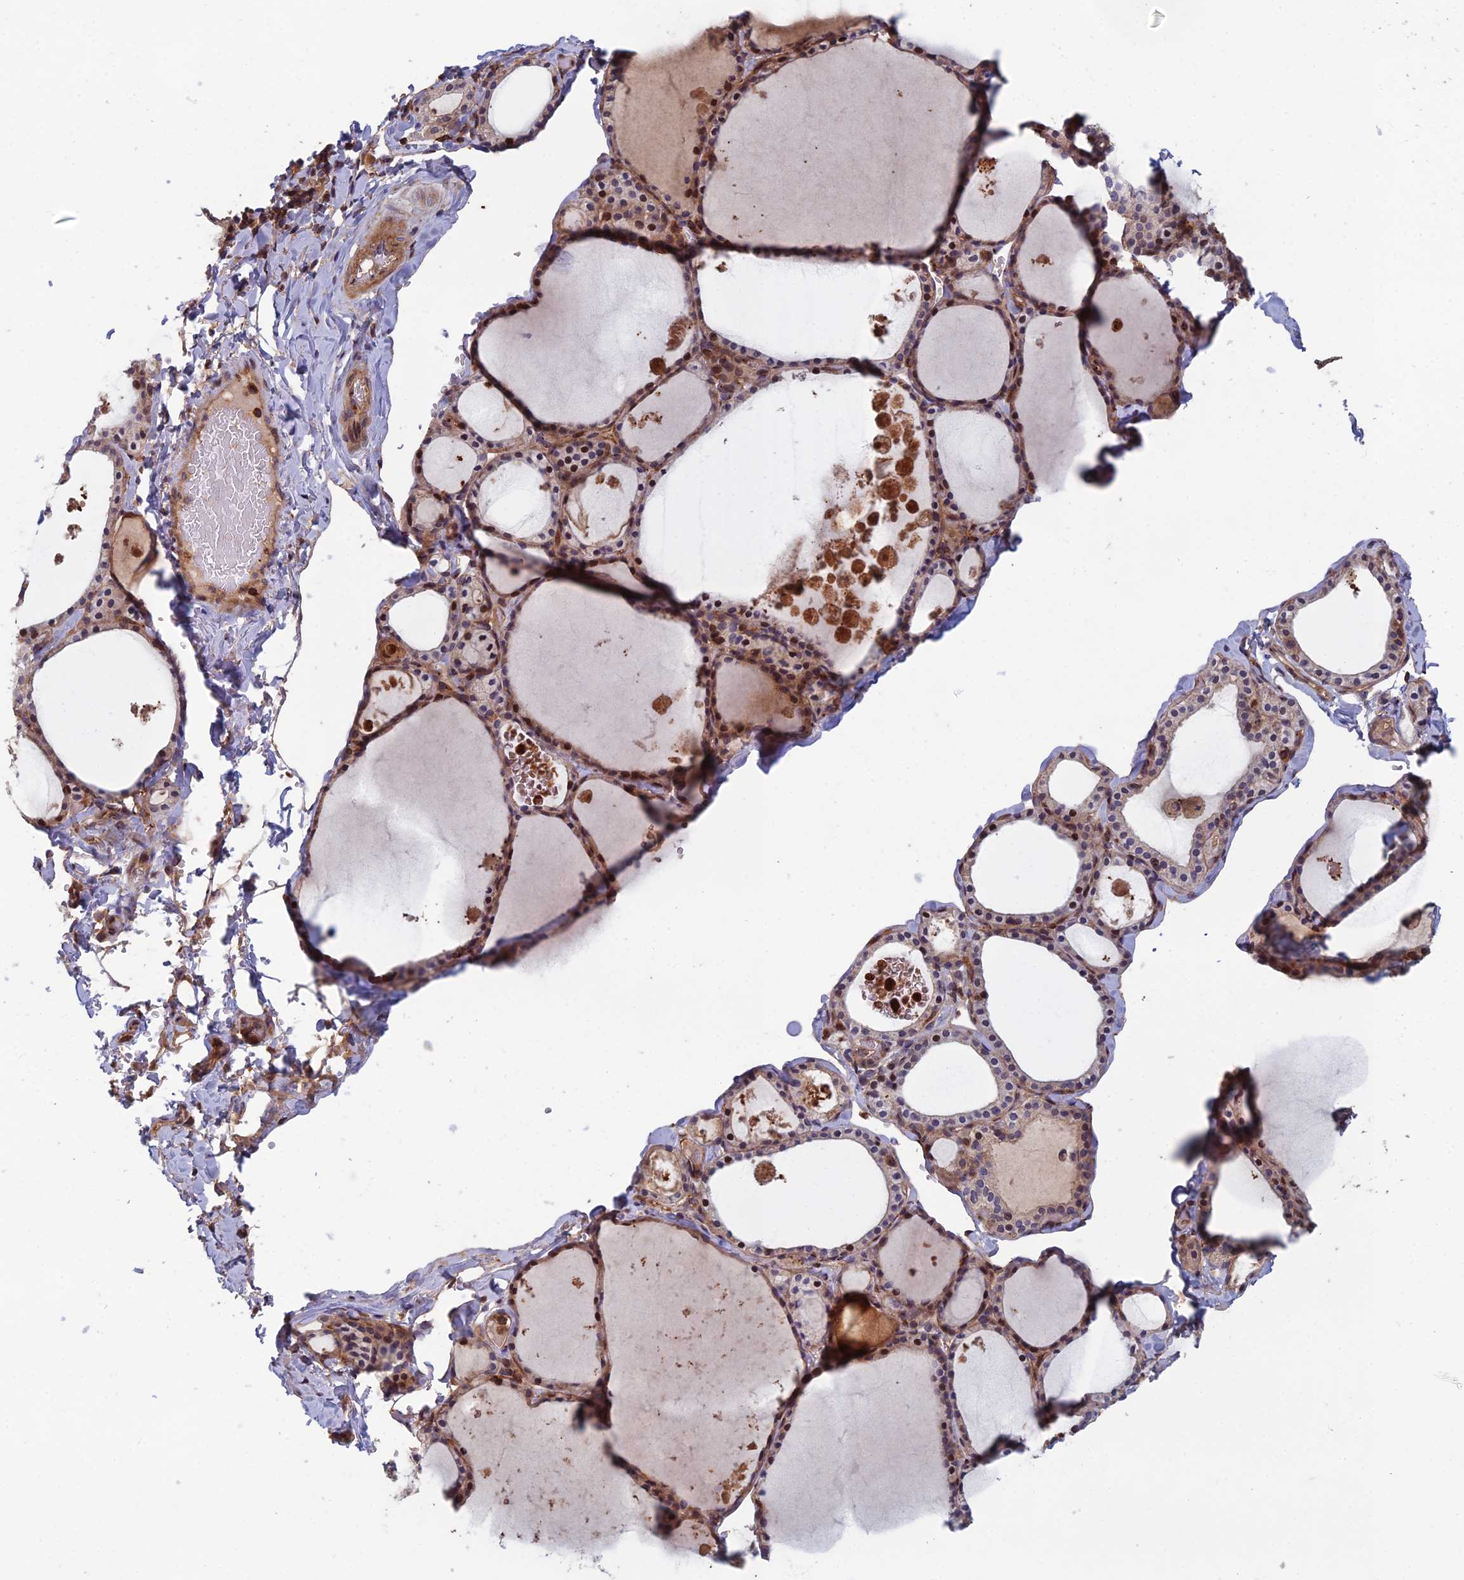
{"staining": {"intensity": "weak", "quantity": "25%-75%", "location": "cytoplasmic/membranous"}, "tissue": "thyroid gland", "cell_type": "Glandular cells", "image_type": "normal", "snomed": [{"axis": "morphology", "description": "Normal tissue, NOS"}, {"axis": "topography", "description": "Thyroid gland"}], "caption": "Immunohistochemistry (IHC) photomicrograph of benign human thyroid gland stained for a protein (brown), which exhibits low levels of weak cytoplasmic/membranous expression in approximately 25%-75% of glandular cells.", "gene": "C15orf62", "patient": {"sex": "male", "age": 56}}